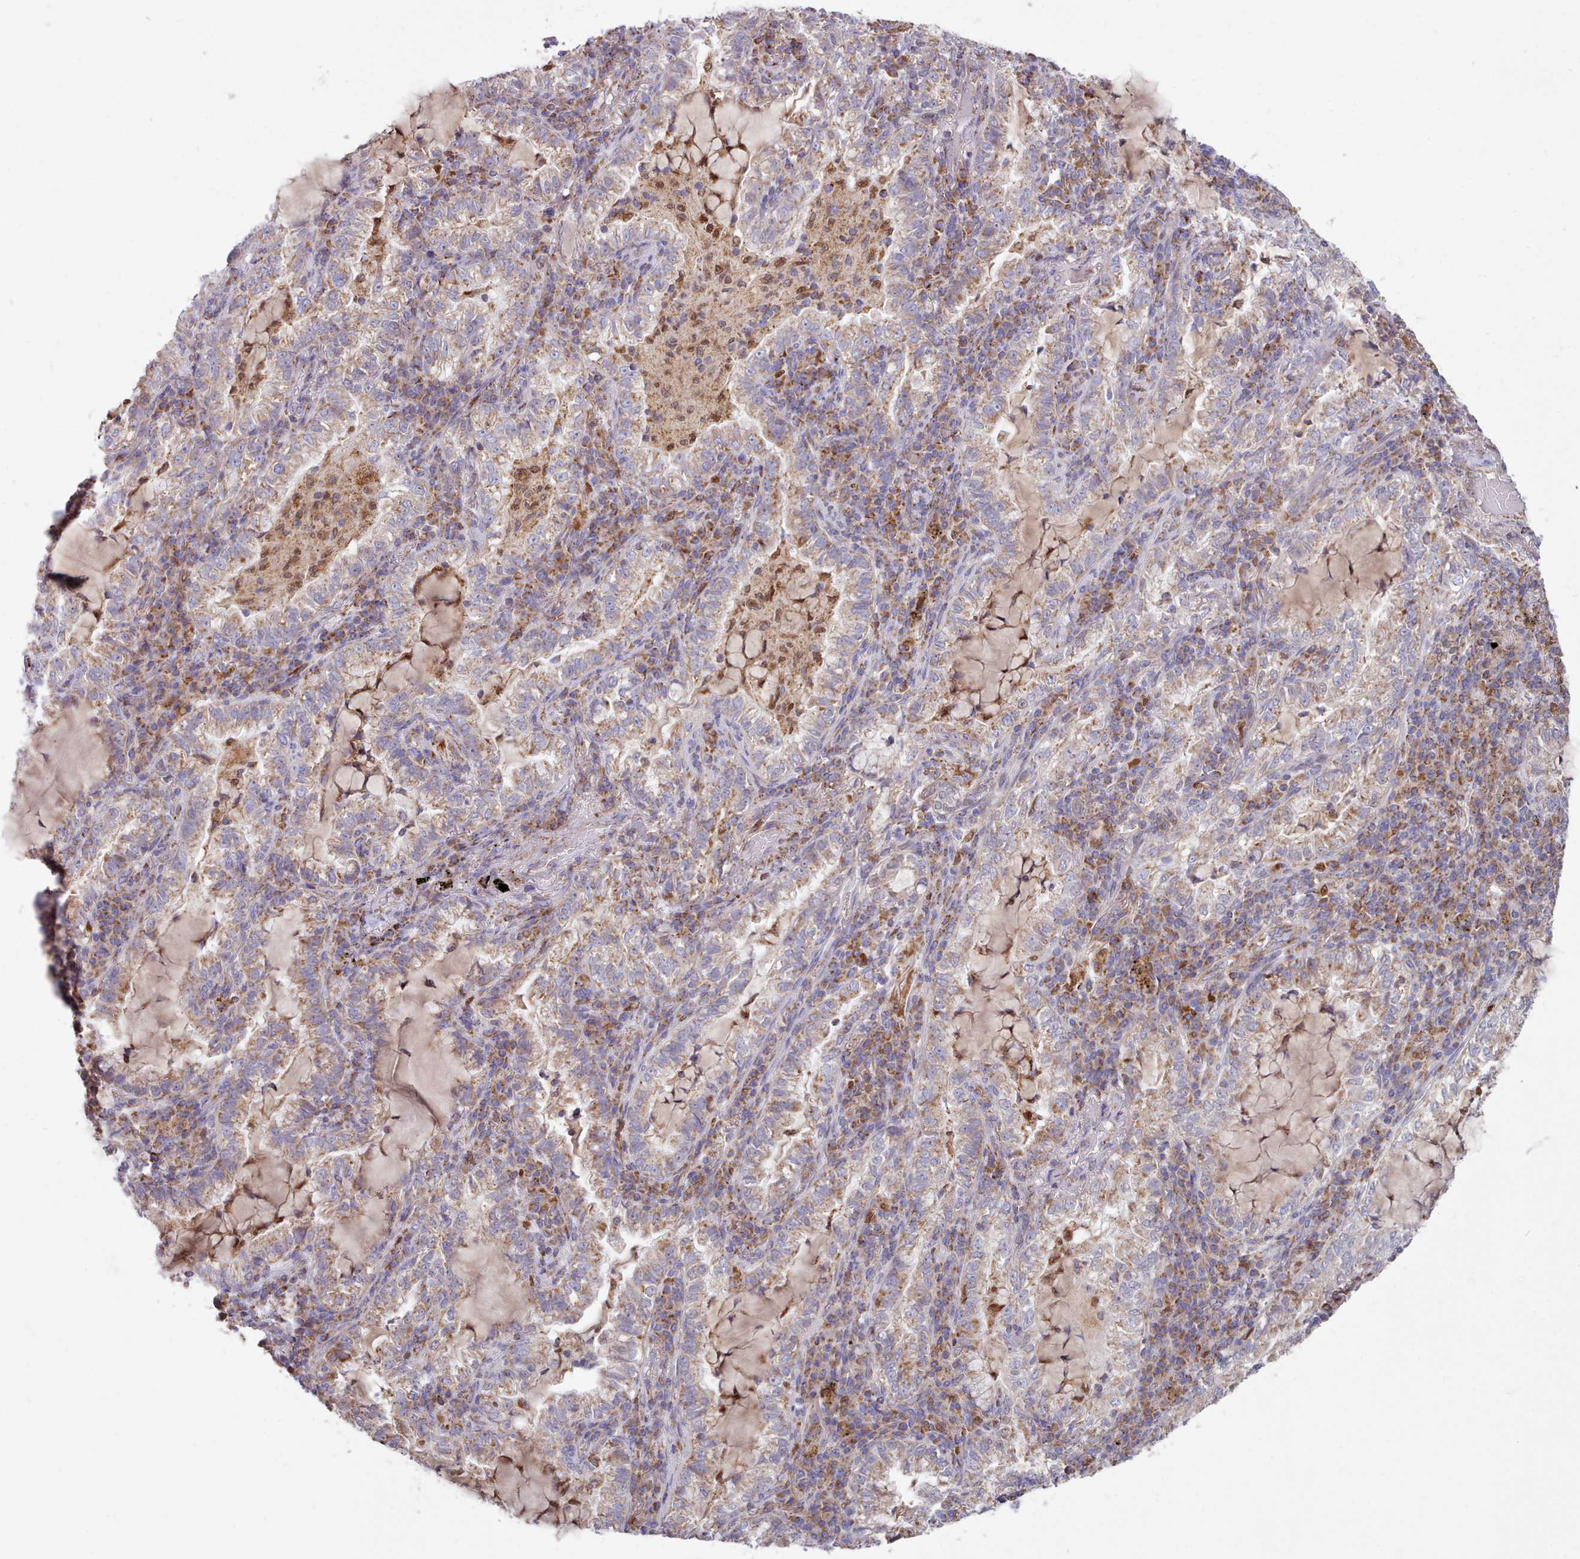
{"staining": {"intensity": "weak", "quantity": "25%-75%", "location": "cytoplasmic/membranous"}, "tissue": "lung cancer", "cell_type": "Tumor cells", "image_type": "cancer", "snomed": [{"axis": "morphology", "description": "Adenocarcinoma, NOS"}, {"axis": "topography", "description": "Lung"}], "caption": "Immunohistochemistry (IHC) of human lung adenocarcinoma shows low levels of weak cytoplasmic/membranous expression in about 25%-75% of tumor cells. Nuclei are stained in blue.", "gene": "HSDL2", "patient": {"sex": "female", "age": 73}}